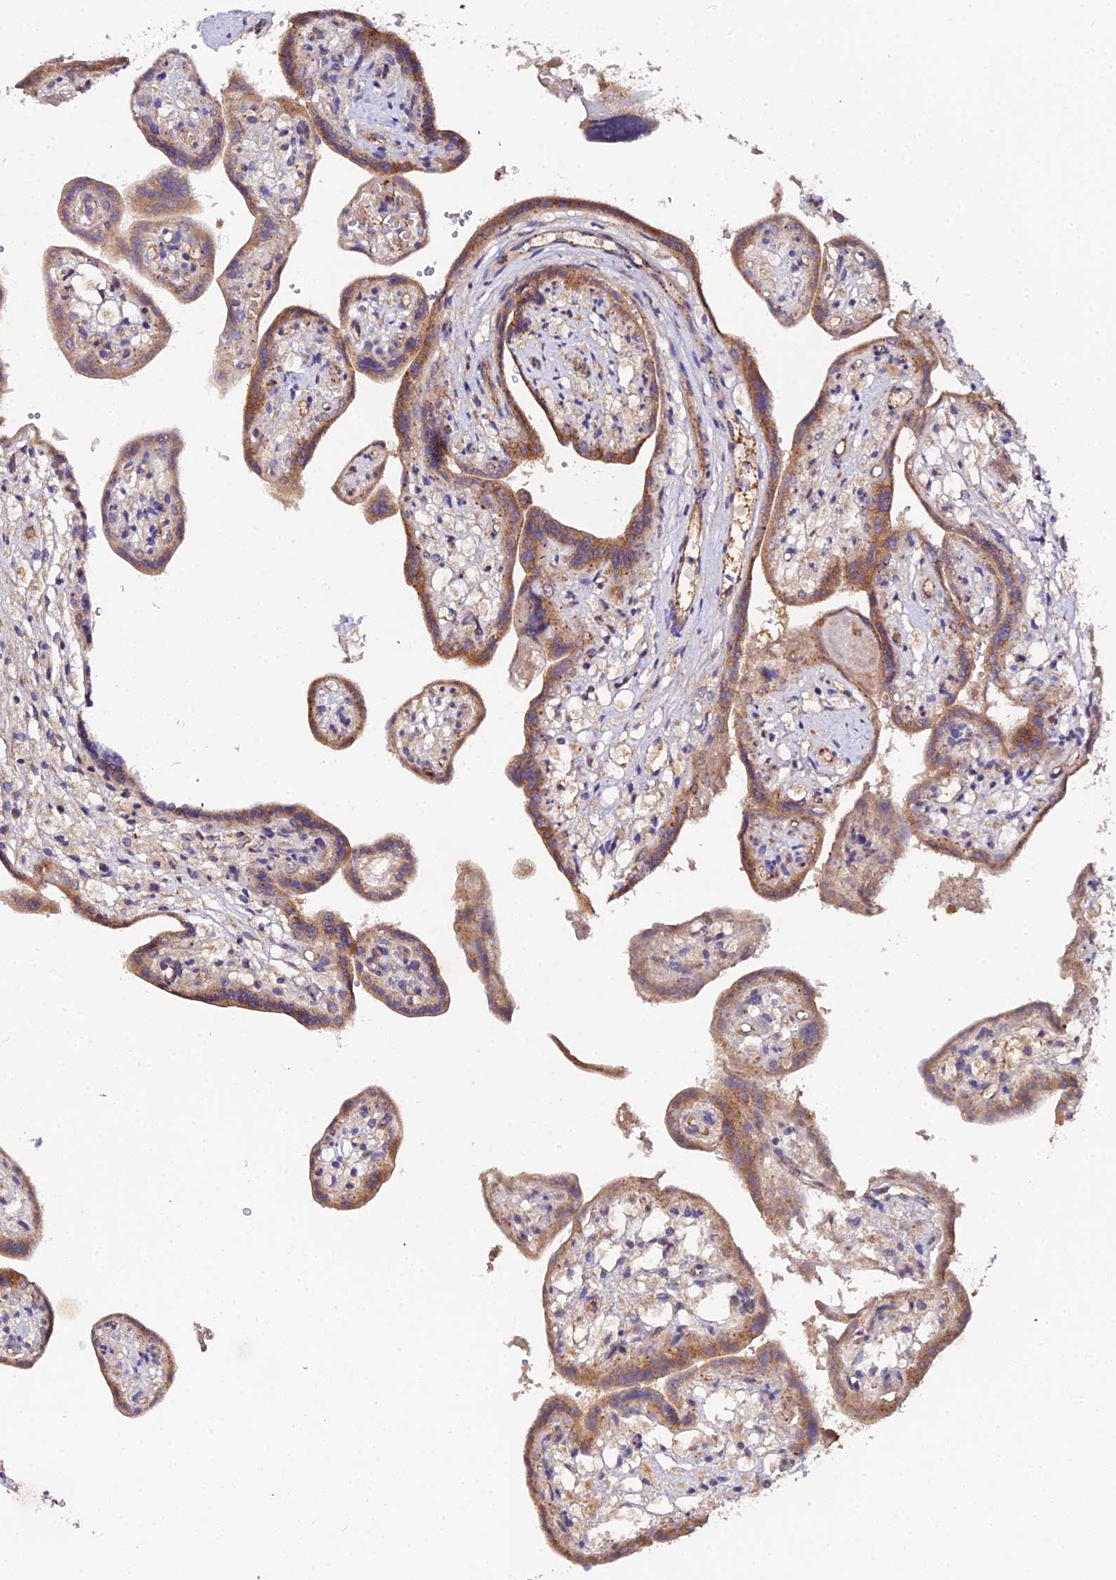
{"staining": {"intensity": "moderate", "quantity": ">75%", "location": "cytoplasmic/membranous"}, "tissue": "placenta", "cell_type": "Trophoblastic cells", "image_type": "normal", "snomed": [{"axis": "morphology", "description": "Normal tissue, NOS"}, {"axis": "topography", "description": "Placenta"}], "caption": "Brown immunohistochemical staining in unremarkable placenta reveals moderate cytoplasmic/membranous staining in about >75% of trophoblastic cells.", "gene": "TRIM26", "patient": {"sex": "female", "age": 37}}